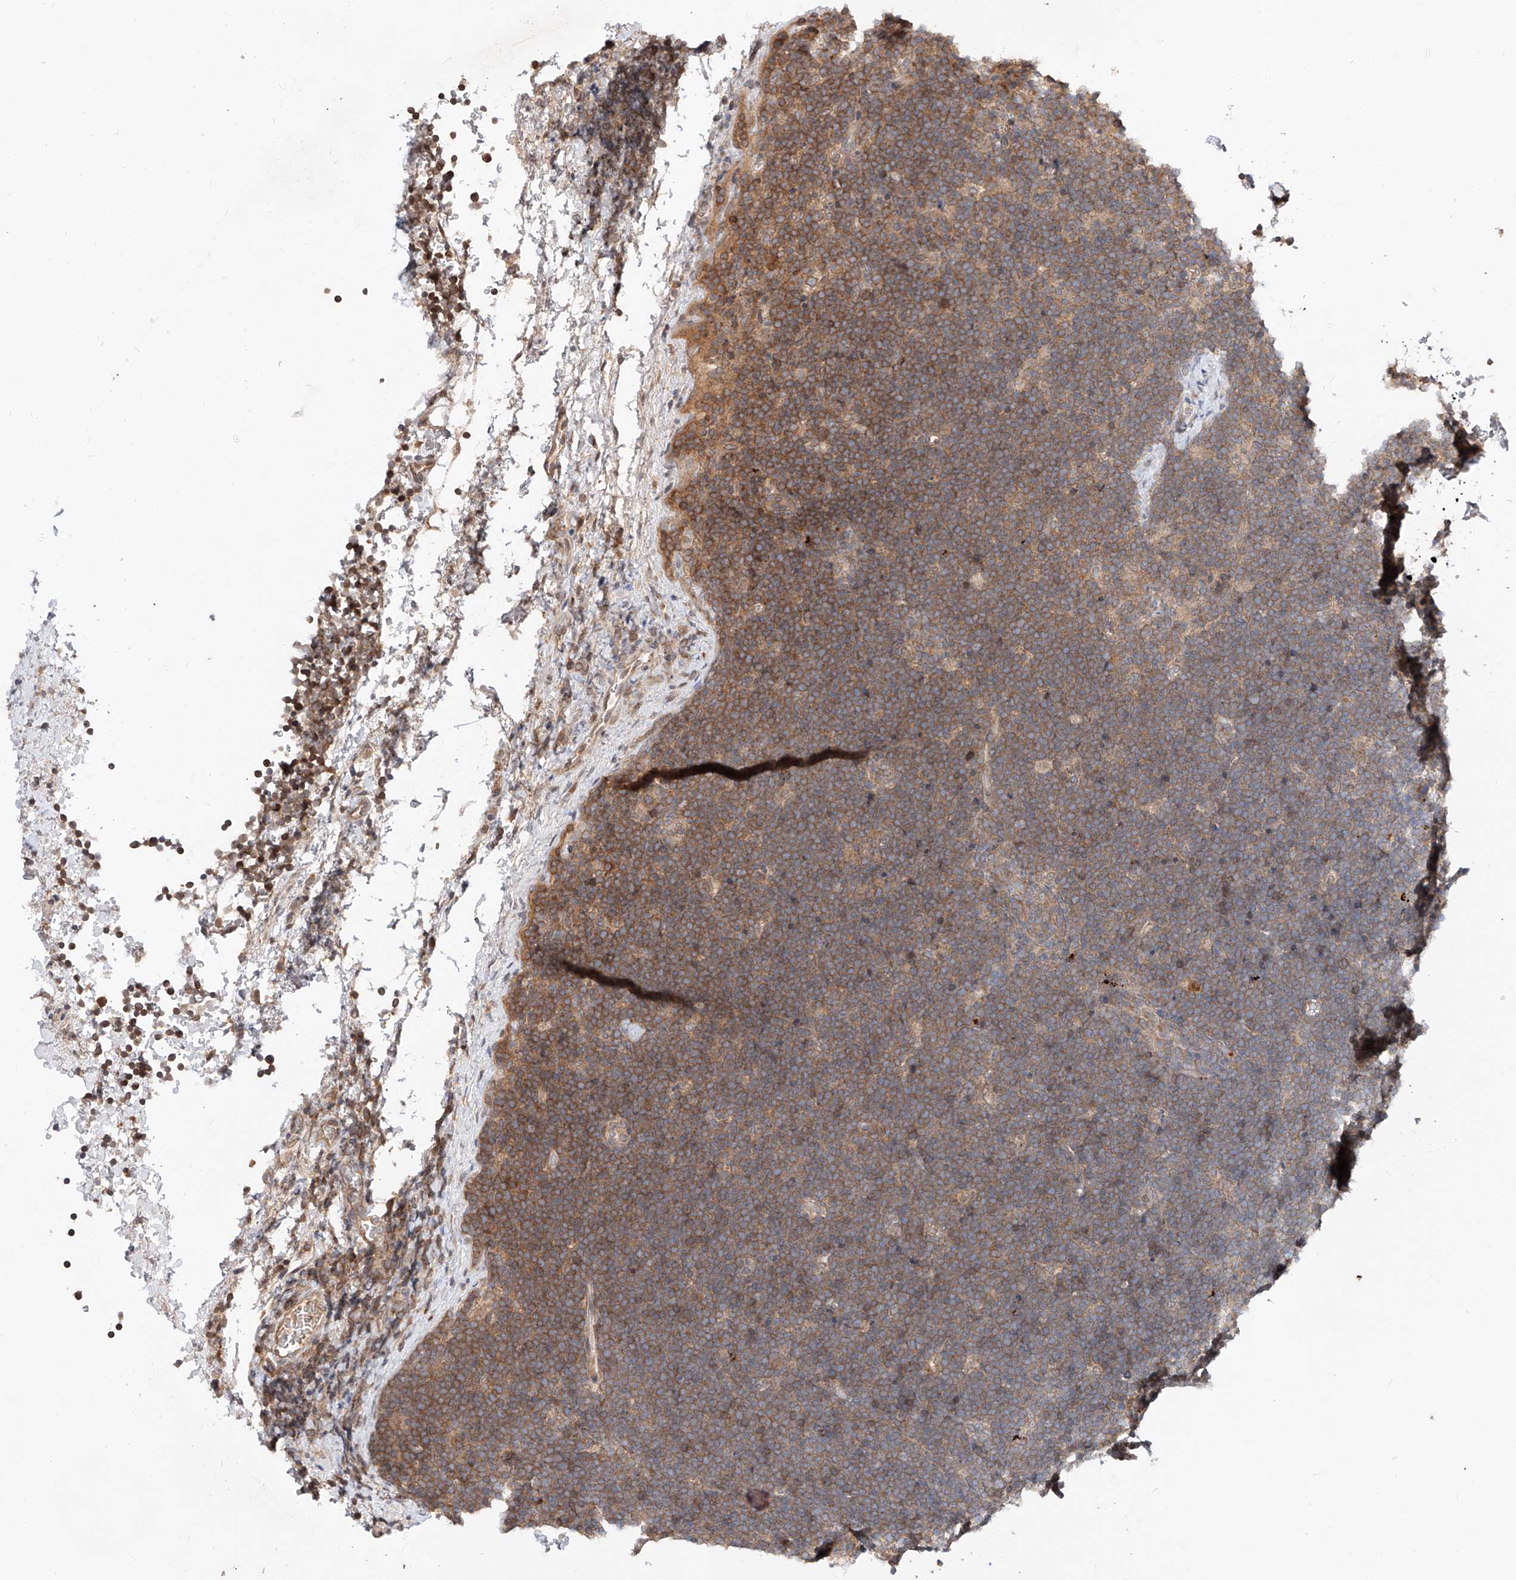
{"staining": {"intensity": "moderate", "quantity": ">75%", "location": "cytoplasmic/membranous"}, "tissue": "lymphoma", "cell_type": "Tumor cells", "image_type": "cancer", "snomed": [{"axis": "morphology", "description": "Malignant lymphoma, non-Hodgkin's type, High grade"}, {"axis": "topography", "description": "Lymph node"}], "caption": "Moderate cytoplasmic/membranous positivity is seen in about >75% of tumor cells in lymphoma. (Brightfield microscopy of DAB IHC at high magnification).", "gene": "DIRAS3", "patient": {"sex": "male", "age": 13}}